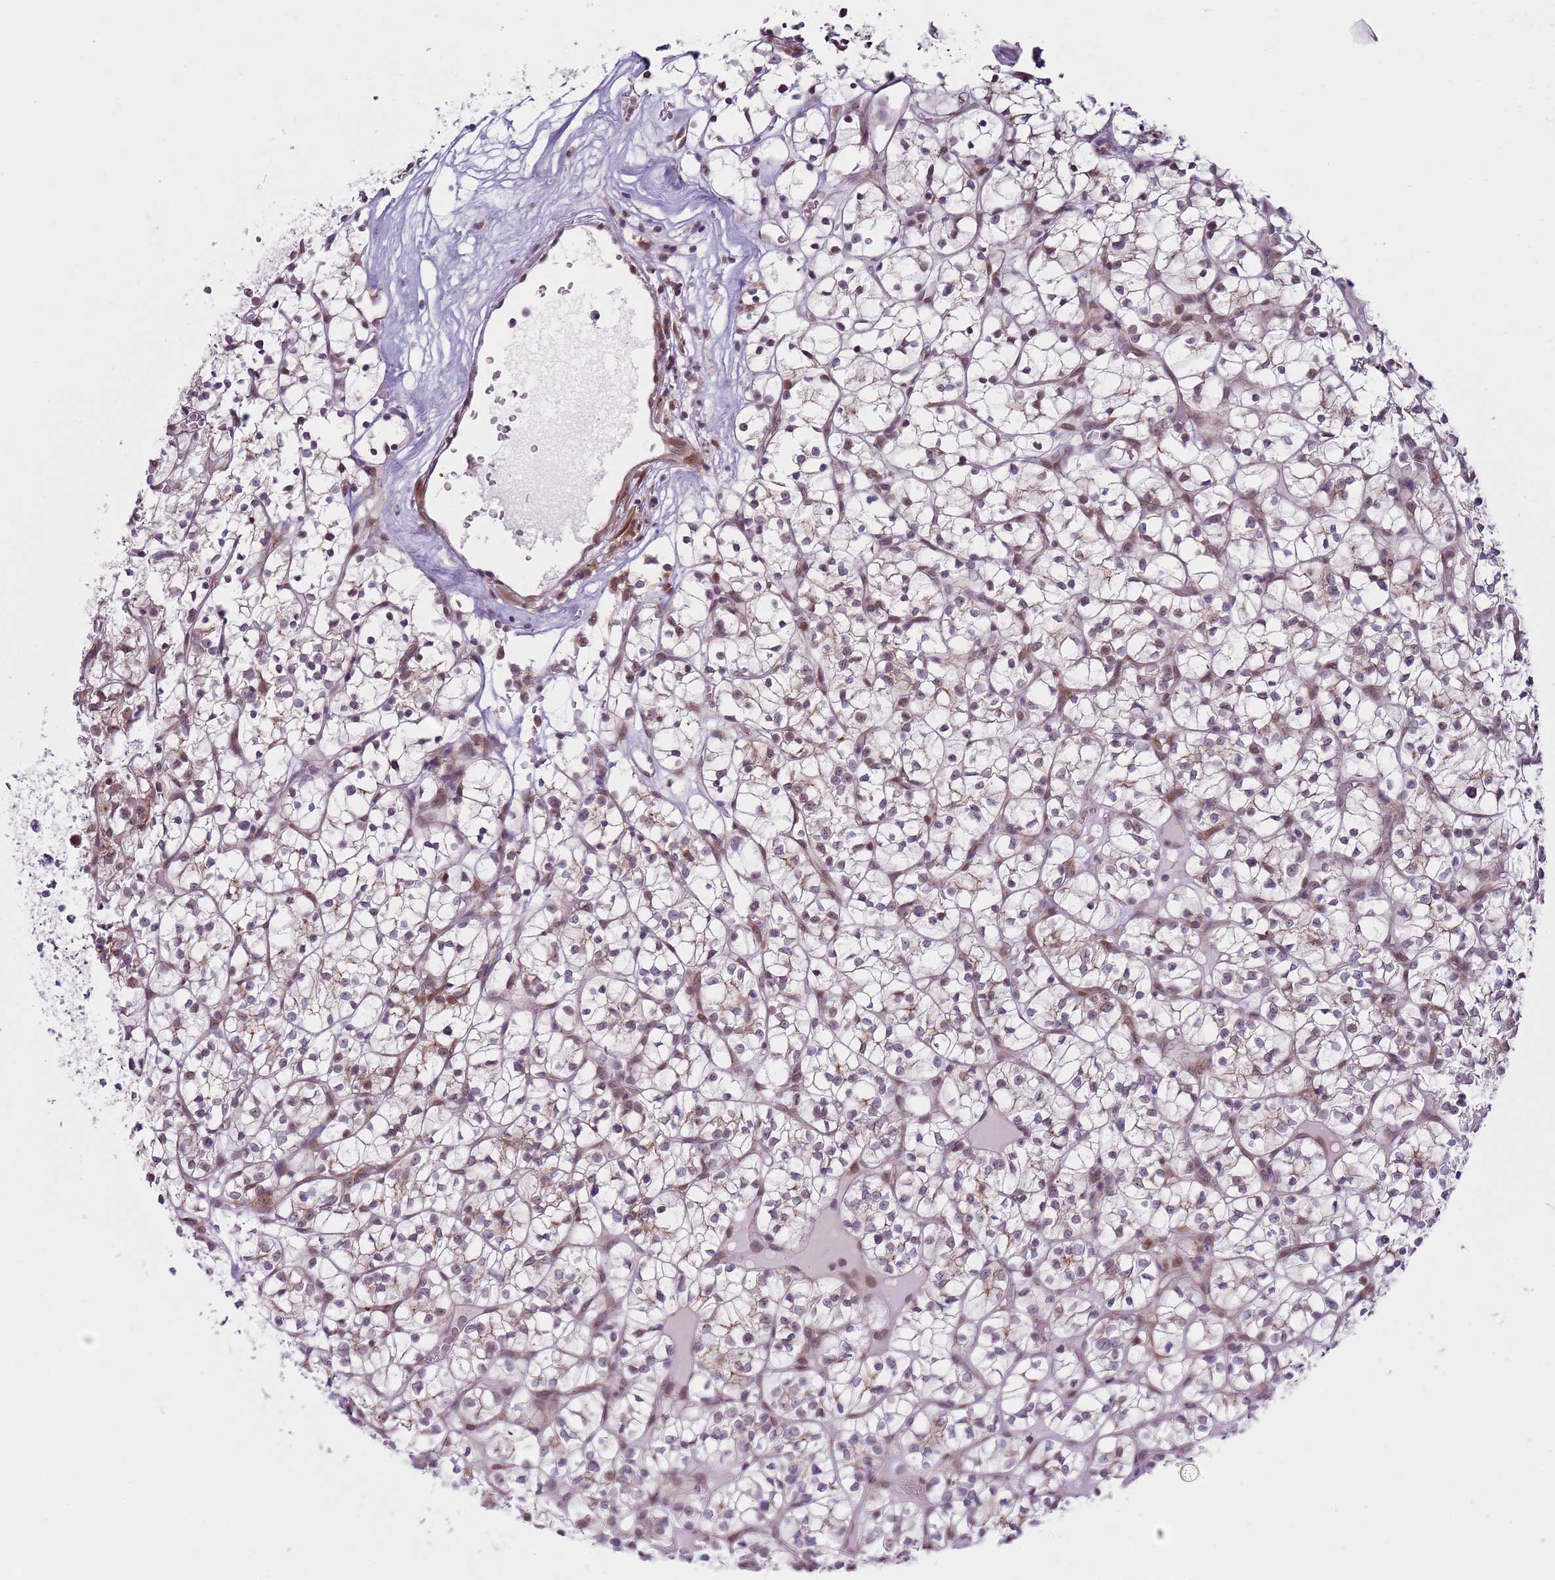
{"staining": {"intensity": "weak", "quantity": "<25%", "location": "cytoplasmic/membranous,nuclear"}, "tissue": "renal cancer", "cell_type": "Tumor cells", "image_type": "cancer", "snomed": [{"axis": "morphology", "description": "Adenocarcinoma, NOS"}, {"axis": "topography", "description": "Kidney"}], "caption": "Immunohistochemical staining of renal cancer (adenocarcinoma) displays no significant staining in tumor cells.", "gene": "SLC25A32", "patient": {"sex": "female", "age": 64}}